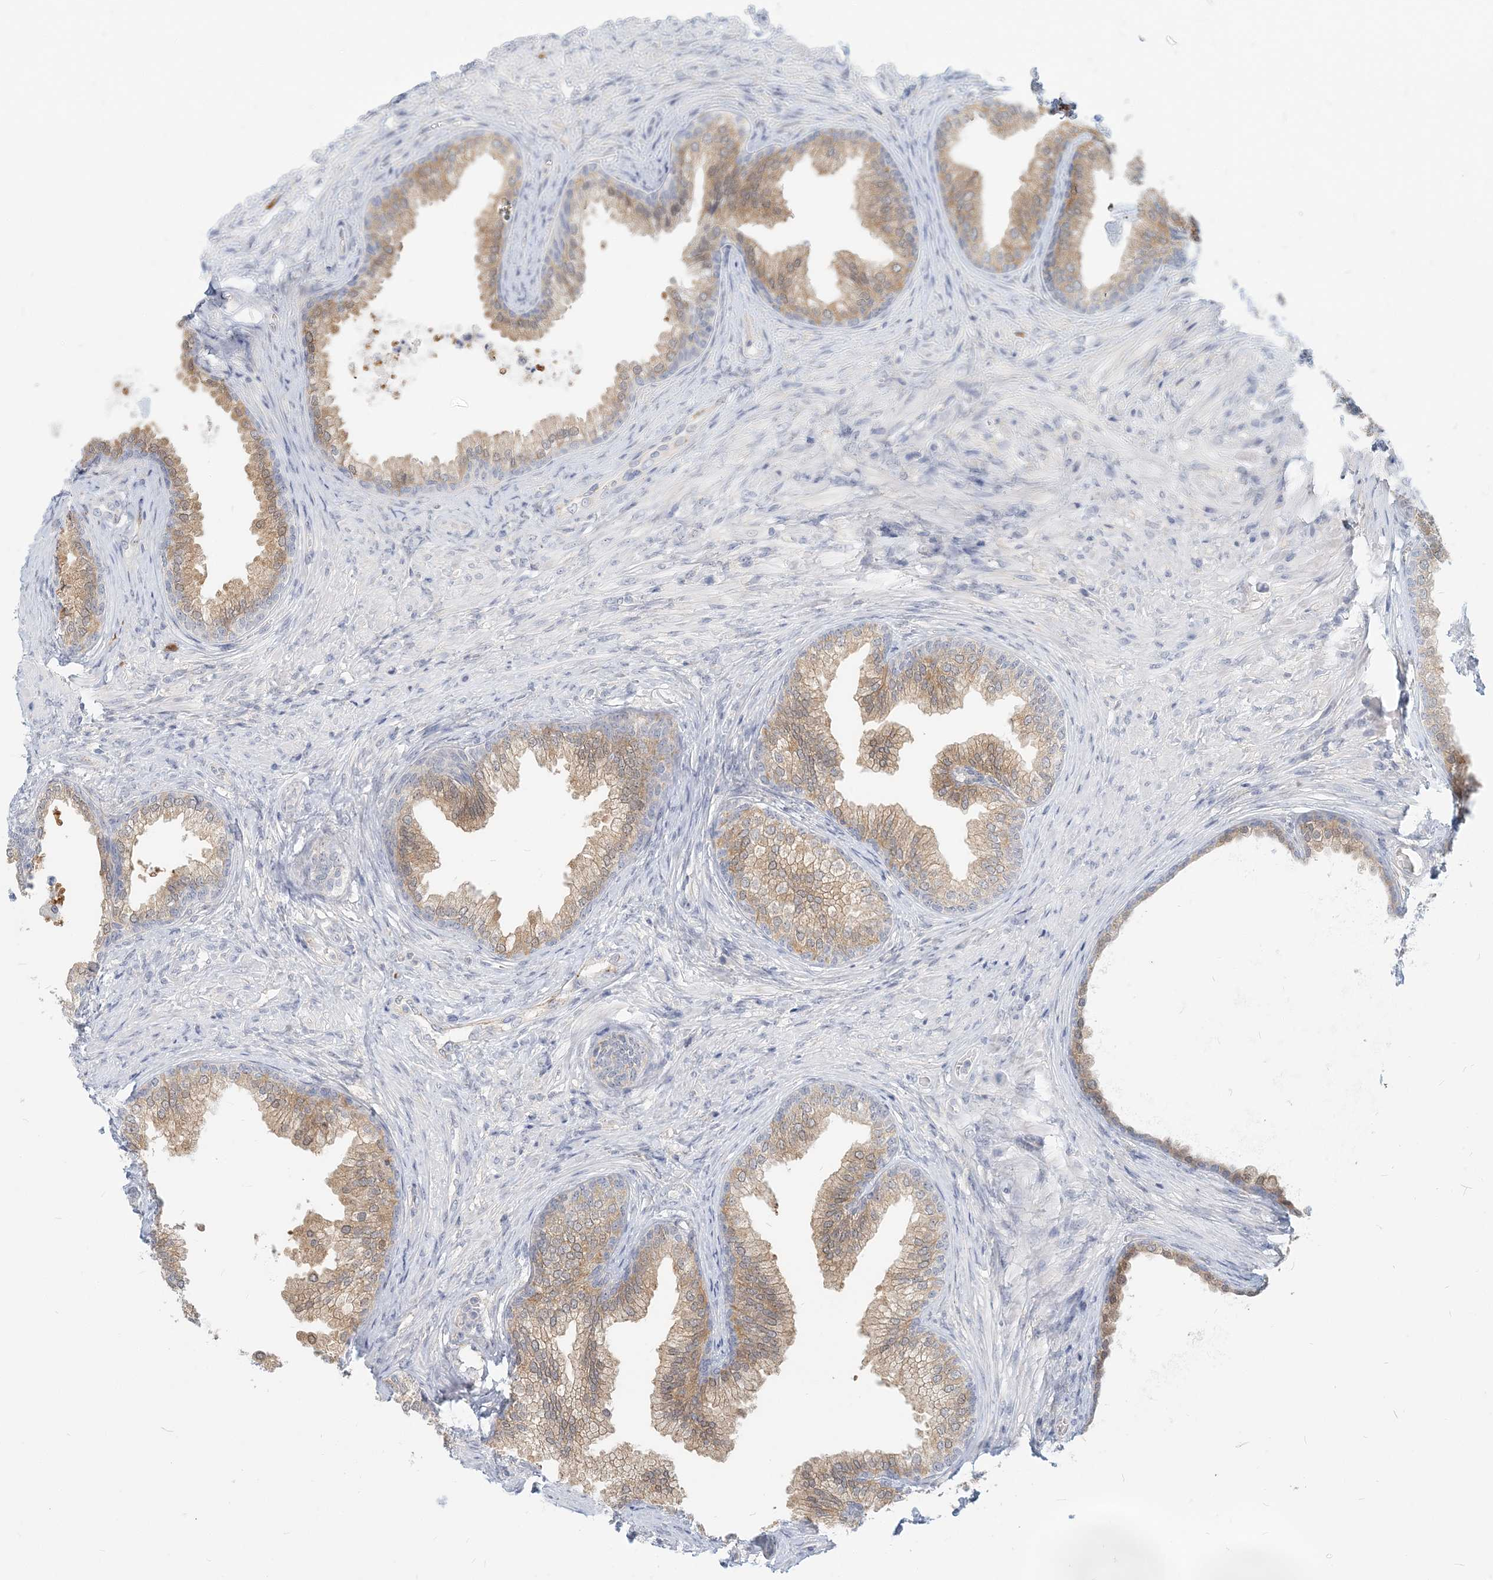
{"staining": {"intensity": "moderate", "quantity": ">75%", "location": "cytoplasmic/membranous"}, "tissue": "prostate", "cell_type": "Glandular cells", "image_type": "normal", "snomed": [{"axis": "morphology", "description": "Normal tissue, NOS"}, {"axis": "topography", "description": "Prostate"}], "caption": "Moderate cytoplasmic/membranous staining for a protein is identified in approximately >75% of glandular cells of normal prostate using immunohistochemistry (IHC).", "gene": "GMPPA", "patient": {"sex": "male", "age": 76}}